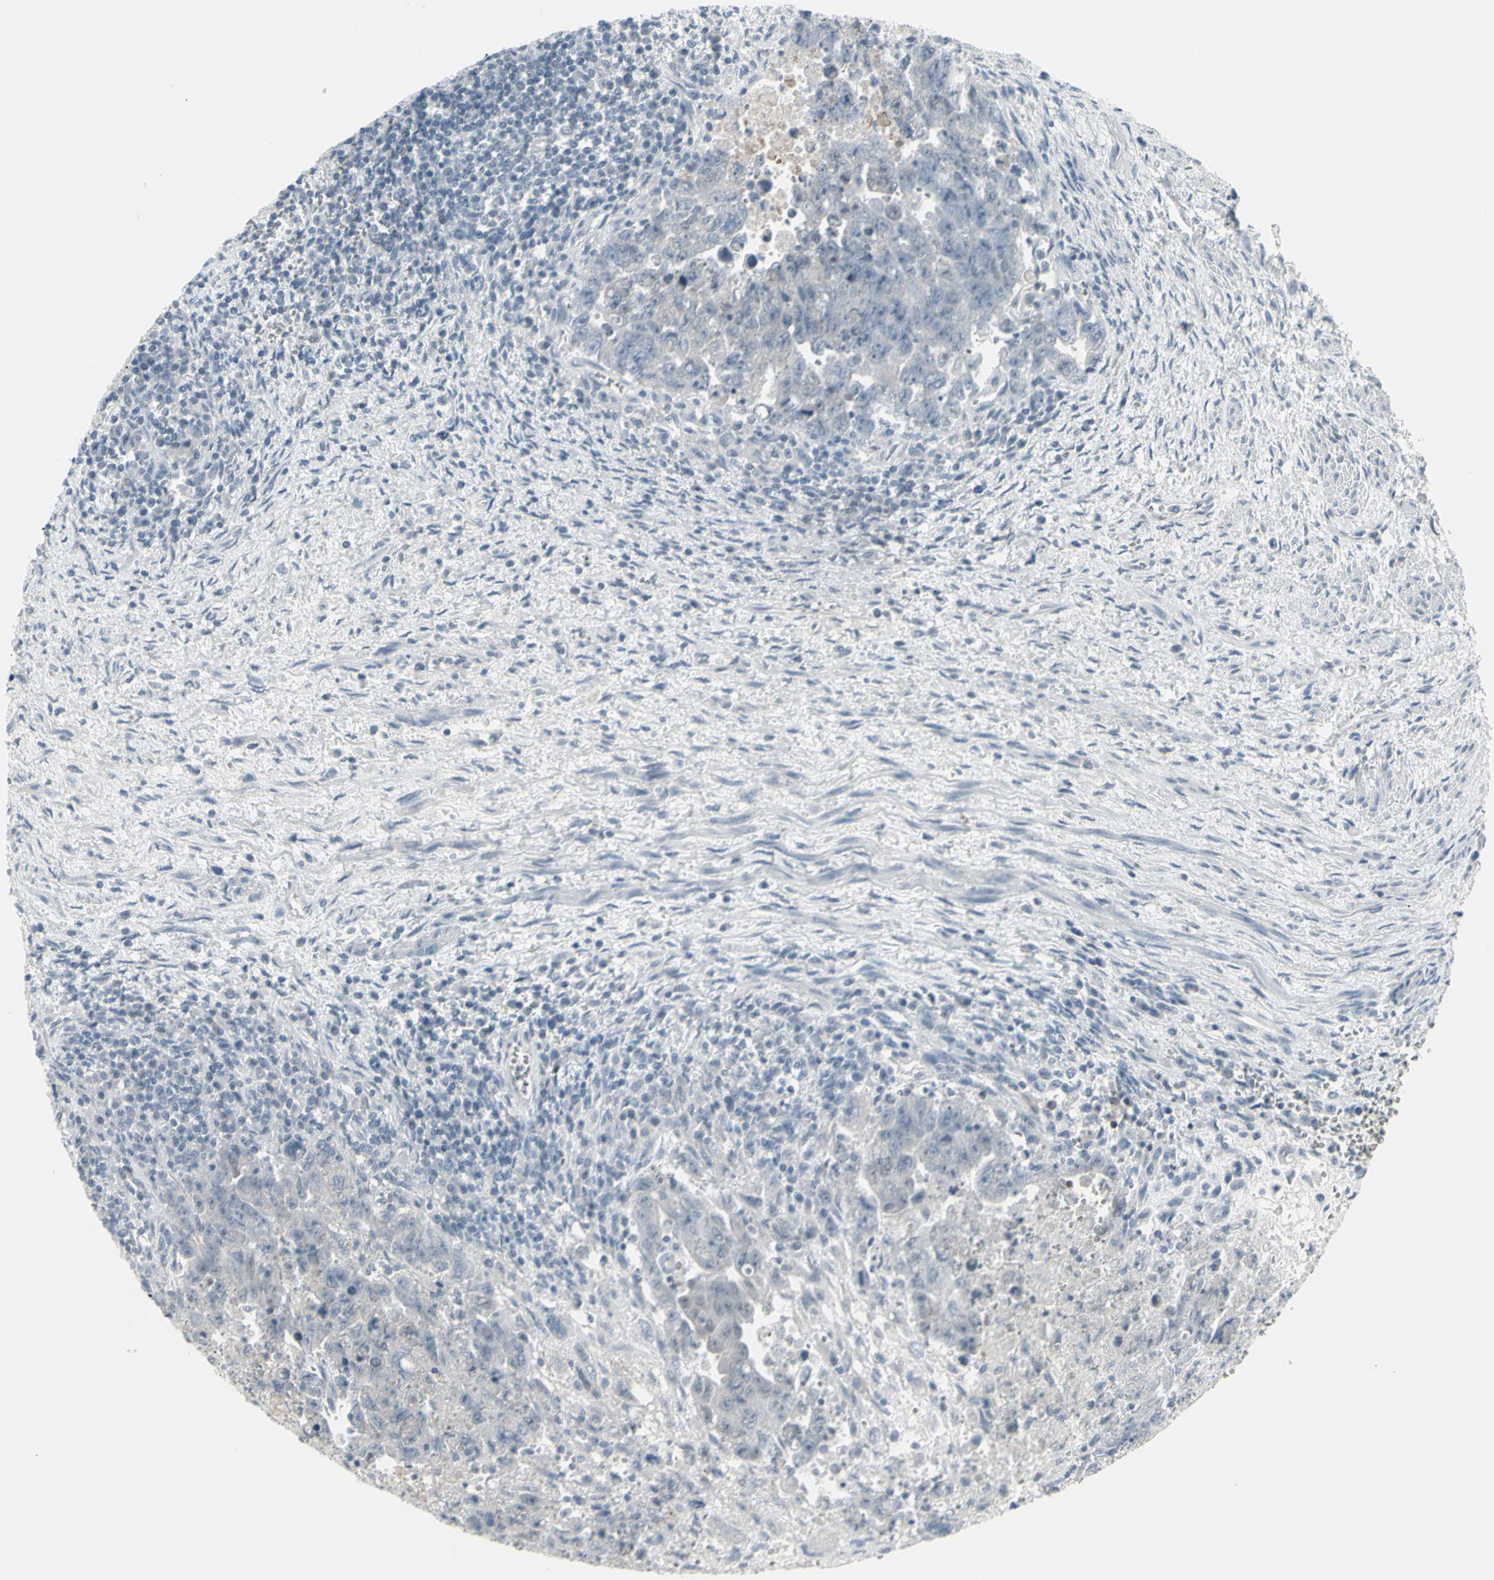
{"staining": {"intensity": "negative", "quantity": "none", "location": "none"}, "tissue": "testis cancer", "cell_type": "Tumor cells", "image_type": "cancer", "snomed": [{"axis": "morphology", "description": "Carcinoma, Embryonal, NOS"}, {"axis": "topography", "description": "Testis"}], "caption": "Histopathology image shows no protein positivity in tumor cells of testis cancer tissue.", "gene": "RAB3A", "patient": {"sex": "male", "age": 28}}